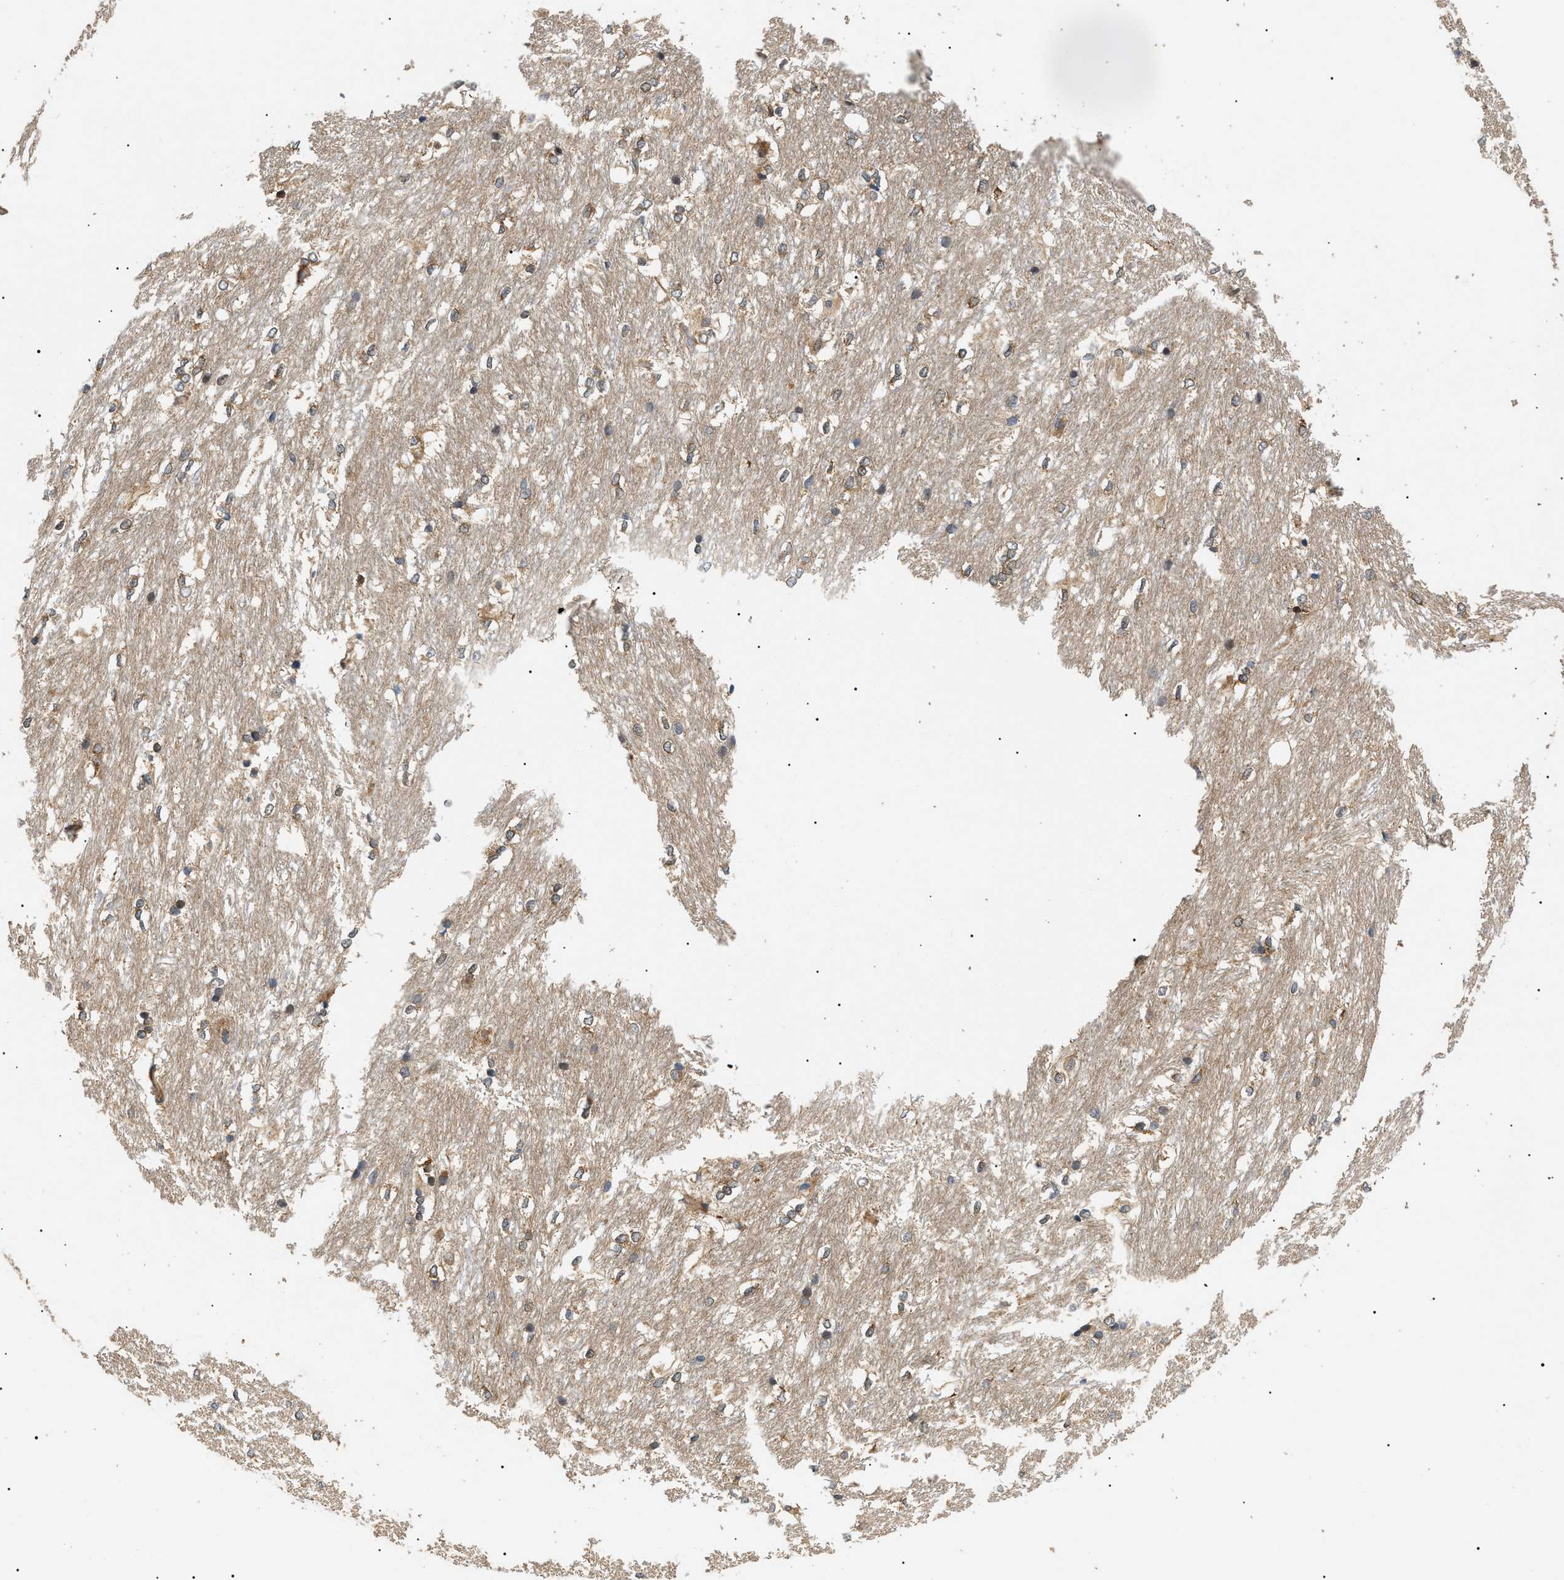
{"staining": {"intensity": "moderate", "quantity": "25%-75%", "location": "cytoplasmic/membranous"}, "tissue": "caudate", "cell_type": "Glial cells", "image_type": "normal", "snomed": [{"axis": "morphology", "description": "Normal tissue, NOS"}, {"axis": "topography", "description": "Lateral ventricle wall"}], "caption": "A histopathology image of human caudate stained for a protein shows moderate cytoplasmic/membranous brown staining in glial cells. The protein is shown in brown color, while the nuclei are stained blue.", "gene": "PPM1B", "patient": {"sex": "female", "age": 19}}